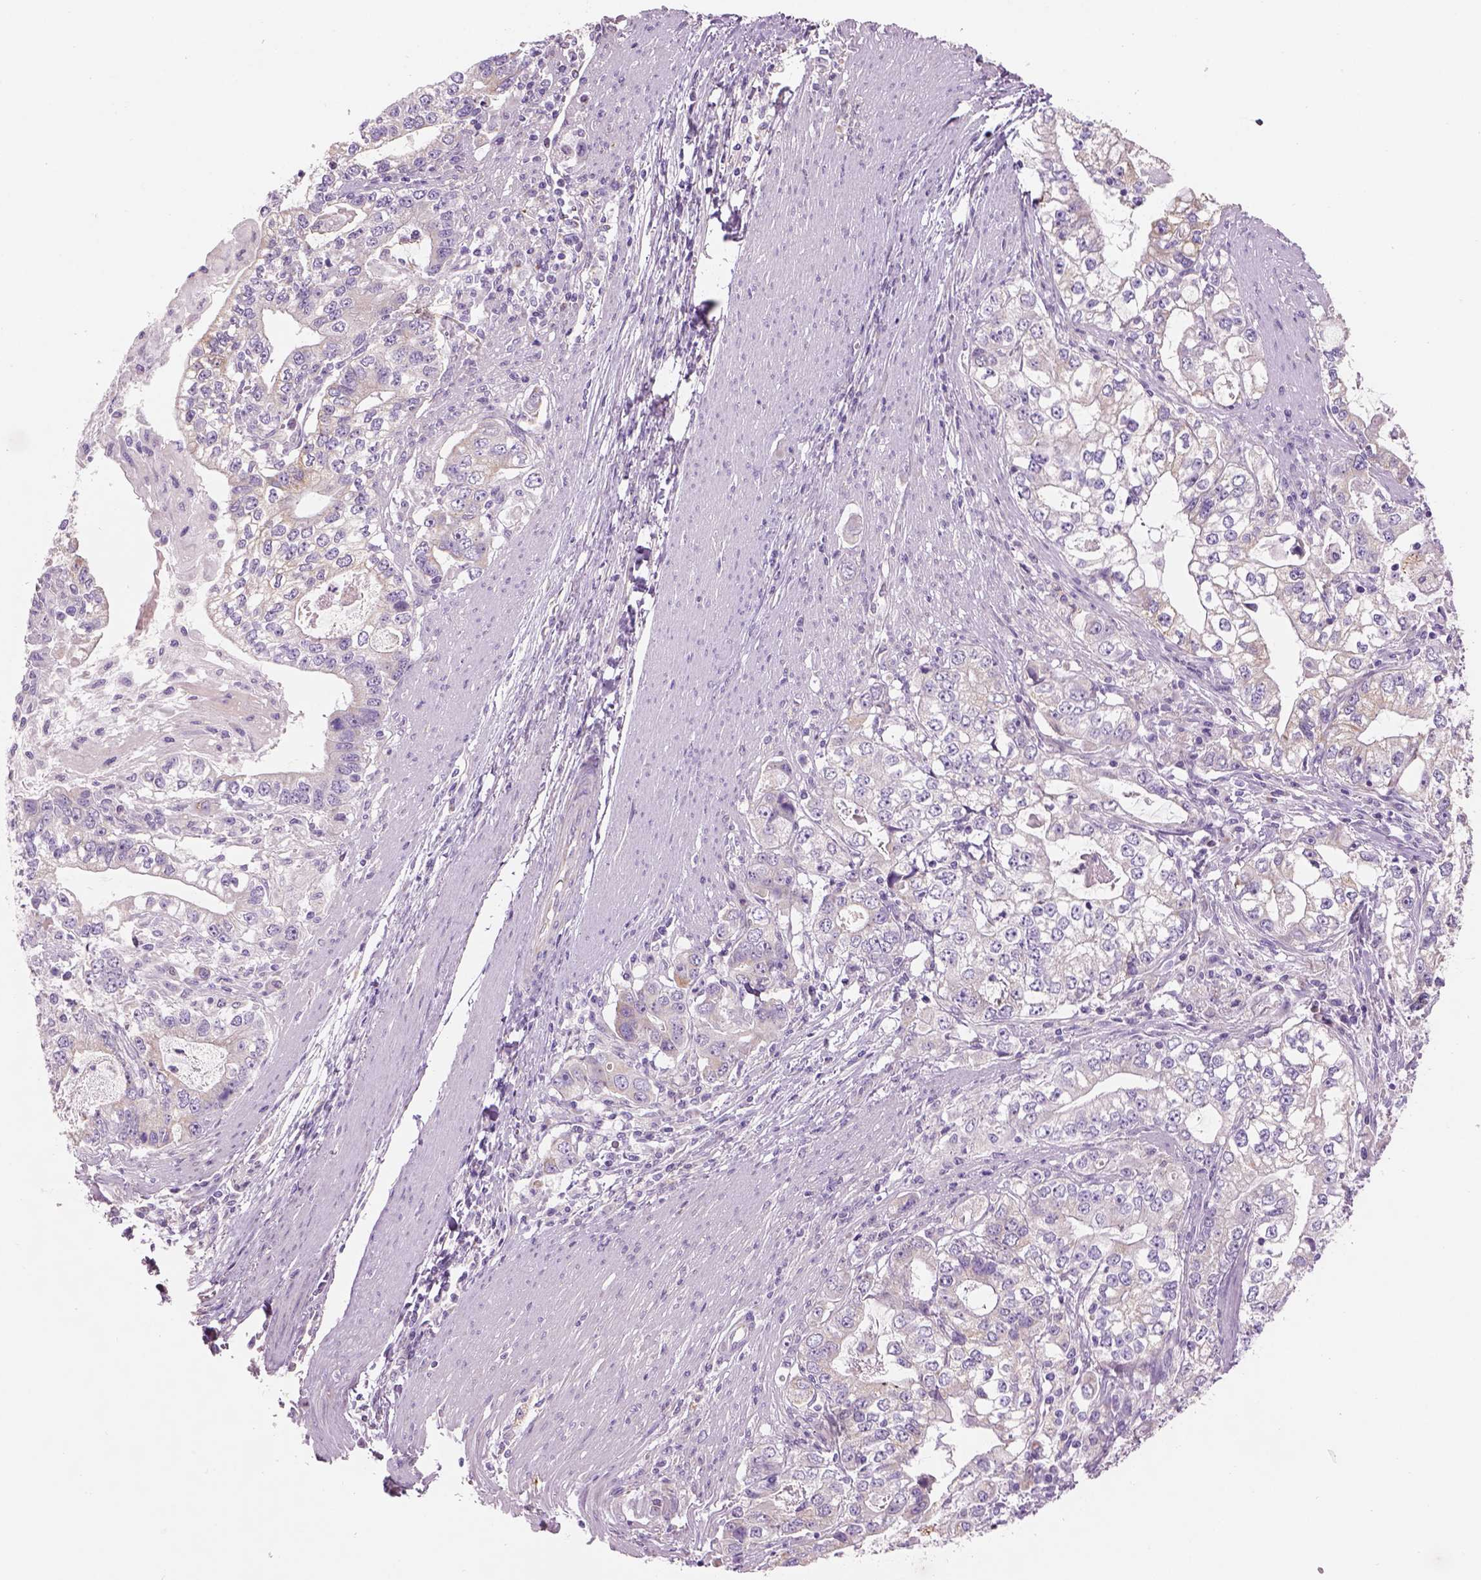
{"staining": {"intensity": "weak", "quantity": "<25%", "location": "cytoplasmic/membranous"}, "tissue": "stomach cancer", "cell_type": "Tumor cells", "image_type": "cancer", "snomed": [{"axis": "morphology", "description": "Adenocarcinoma, NOS"}, {"axis": "topography", "description": "Stomach, lower"}], "caption": "This is an immunohistochemistry (IHC) photomicrograph of human adenocarcinoma (stomach). There is no staining in tumor cells.", "gene": "IFT52", "patient": {"sex": "female", "age": 72}}